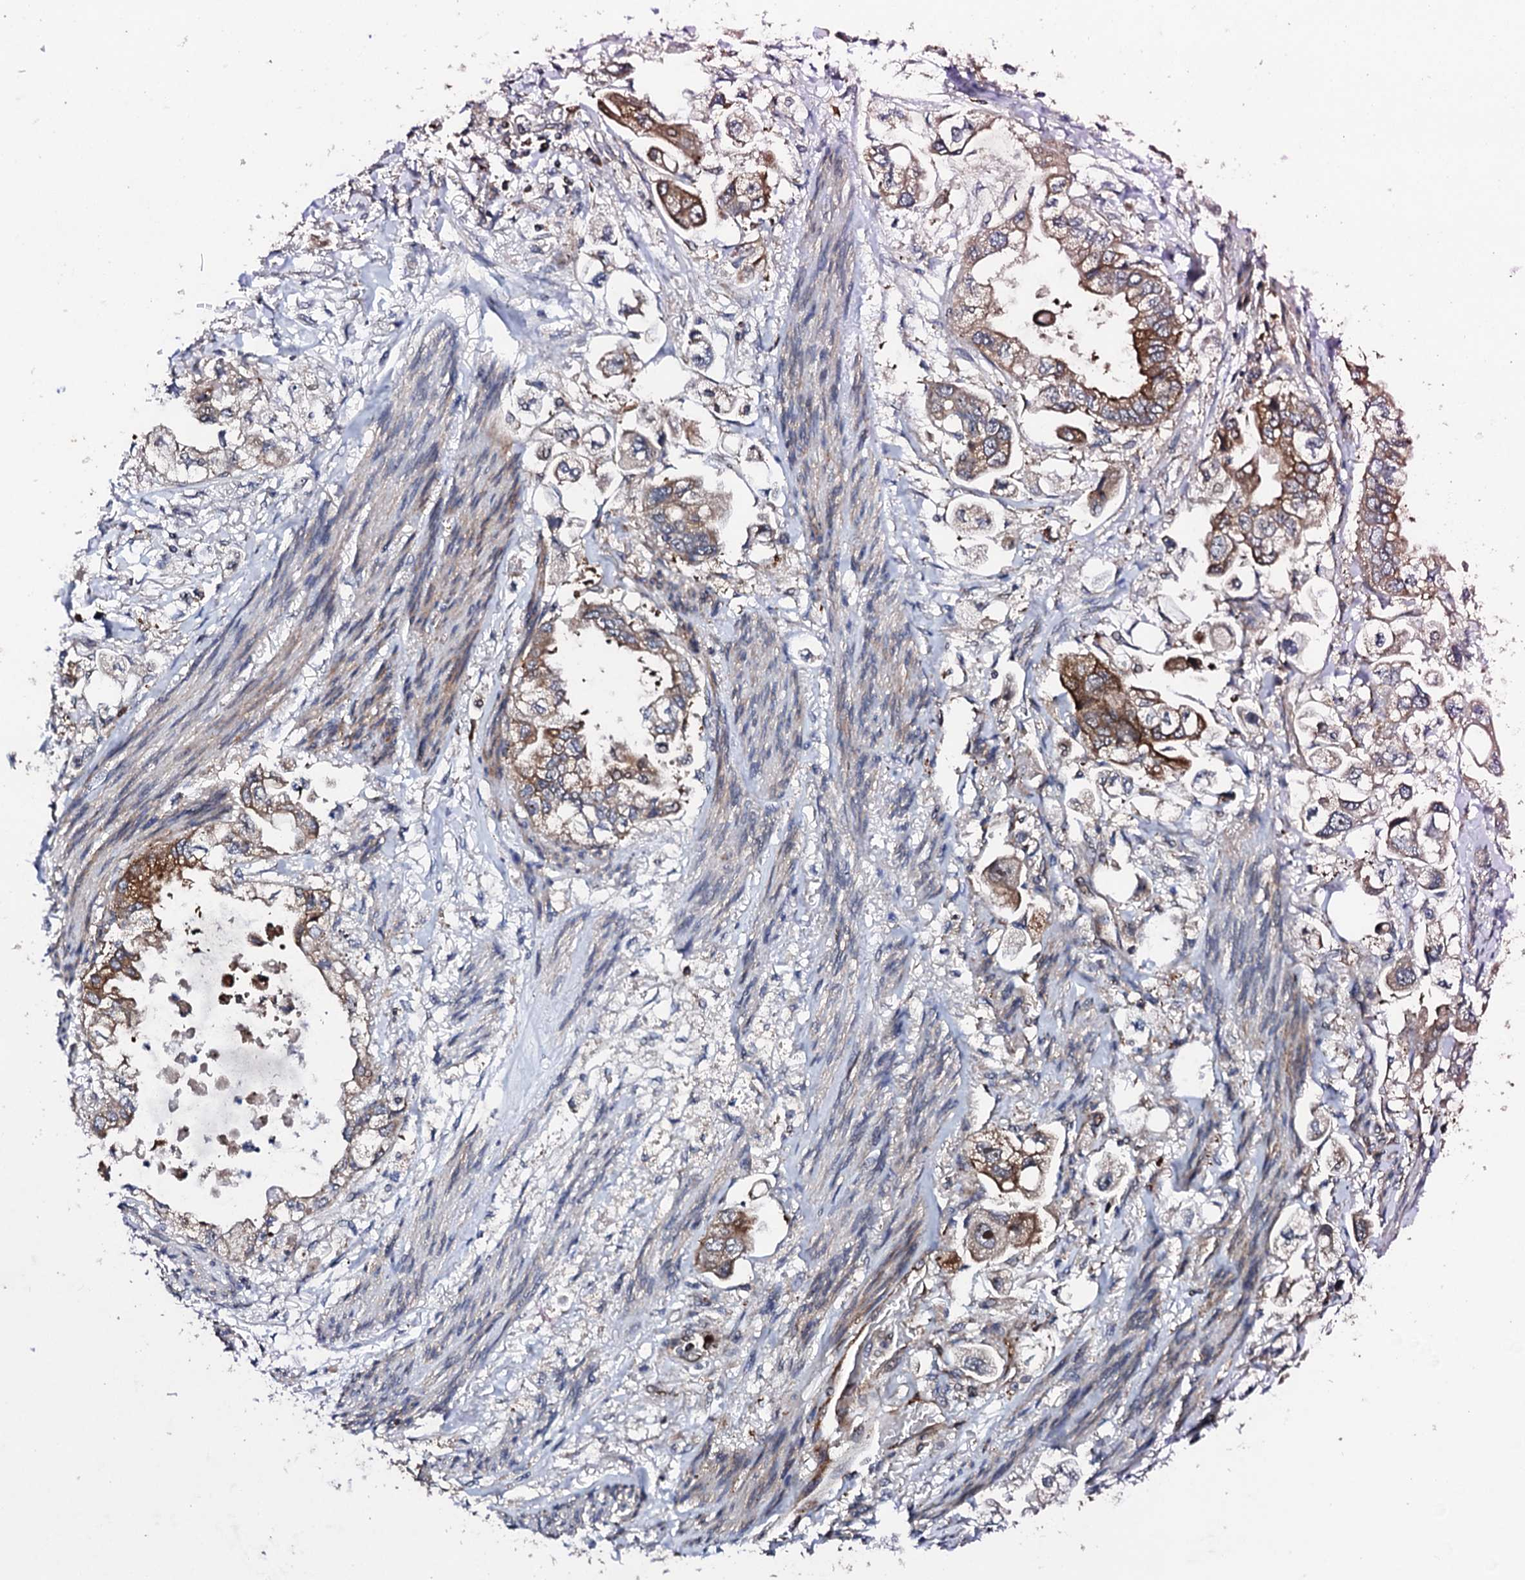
{"staining": {"intensity": "moderate", "quantity": "25%-75%", "location": "cytoplasmic/membranous"}, "tissue": "stomach cancer", "cell_type": "Tumor cells", "image_type": "cancer", "snomed": [{"axis": "morphology", "description": "Adenocarcinoma, NOS"}, {"axis": "topography", "description": "Stomach"}], "caption": "Moderate cytoplasmic/membranous protein positivity is identified in about 25%-75% of tumor cells in stomach adenocarcinoma.", "gene": "GTPBP4", "patient": {"sex": "male", "age": 62}}